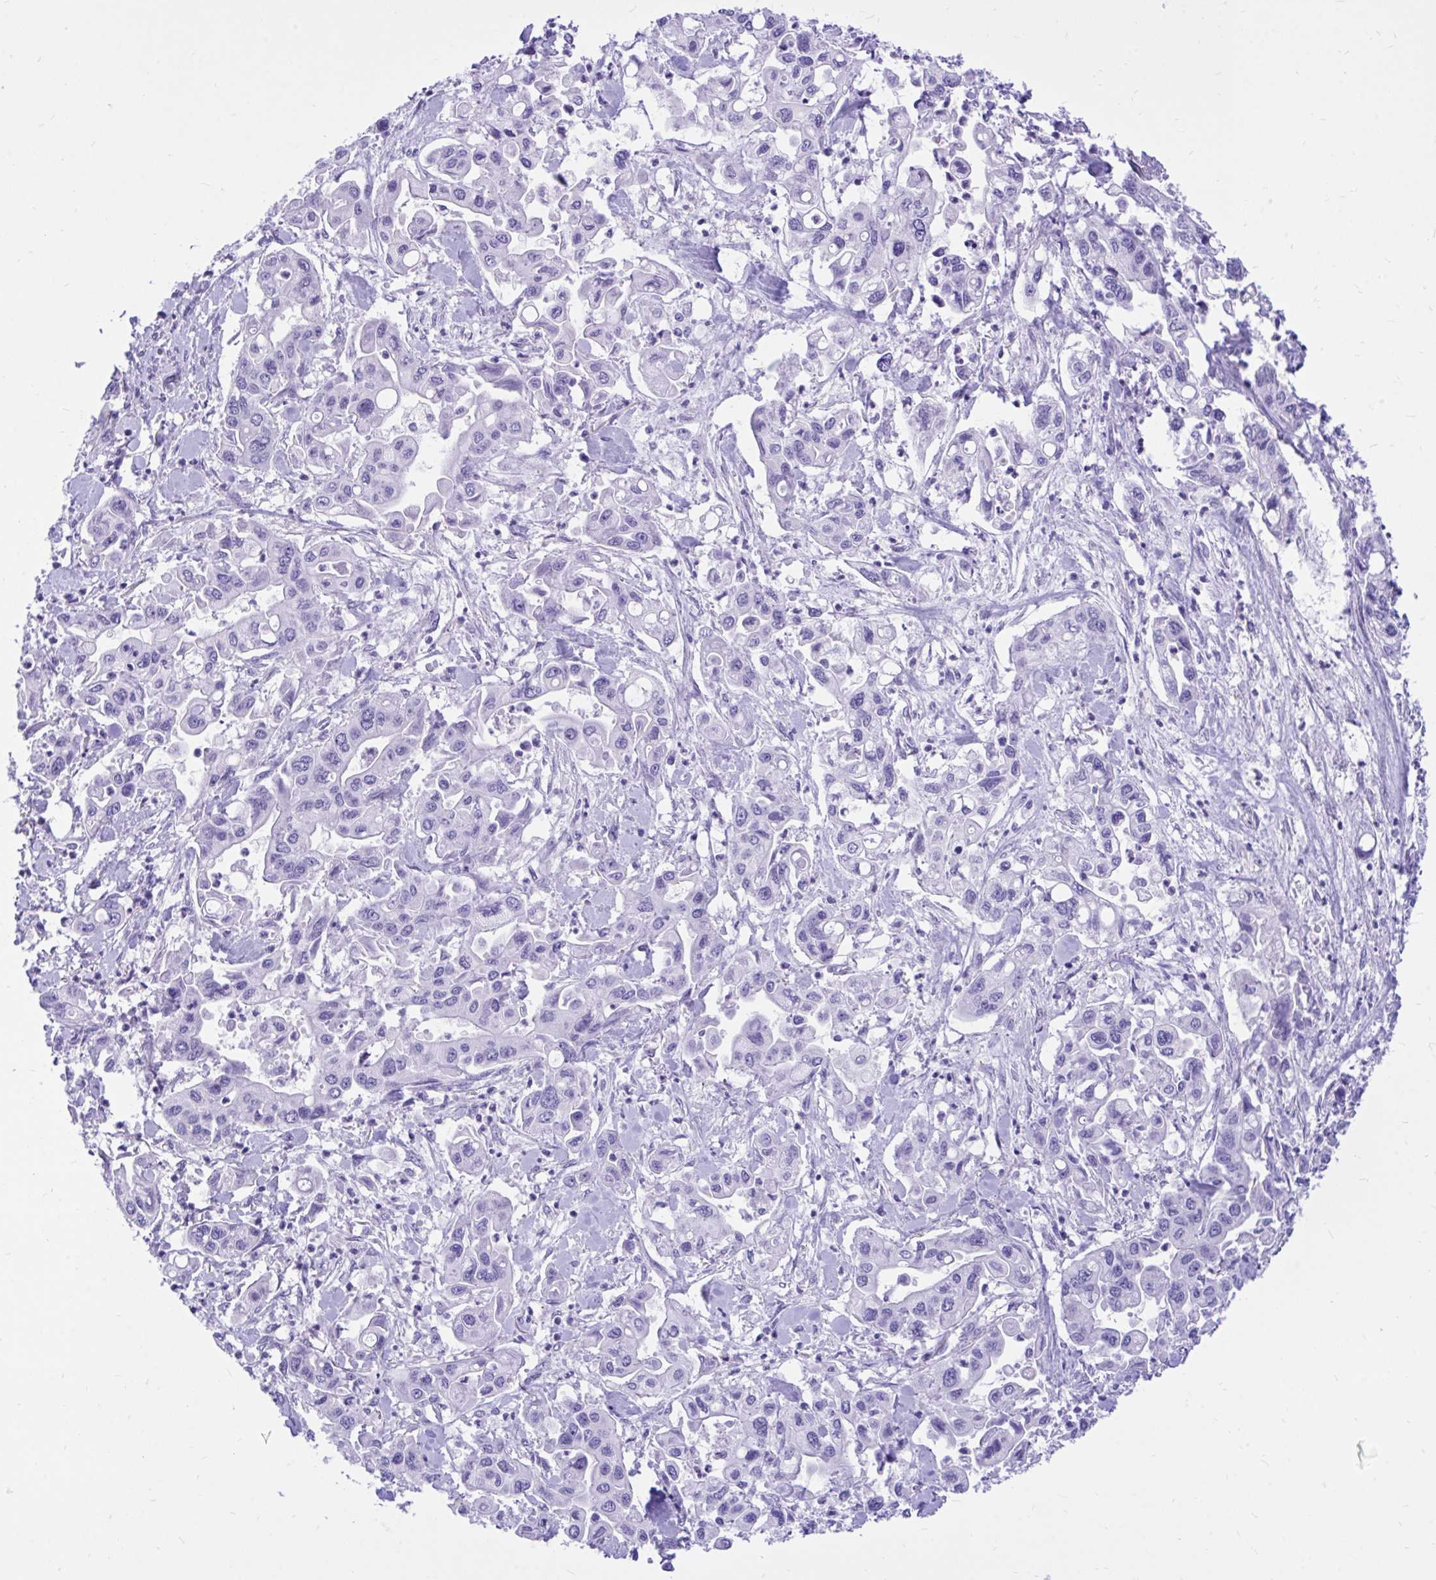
{"staining": {"intensity": "negative", "quantity": "none", "location": "none"}, "tissue": "pancreatic cancer", "cell_type": "Tumor cells", "image_type": "cancer", "snomed": [{"axis": "morphology", "description": "Adenocarcinoma, NOS"}, {"axis": "topography", "description": "Pancreas"}], "caption": "Micrograph shows no significant protein expression in tumor cells of pancreatic cancer. The staining was performed using DAB to visualize the protein expression in brown, while the nuclei were stained in blue with hematoxylin (Magnification: 20x).", "gene": "MON1A", "patient": {"sex": "male", "age": 62}}